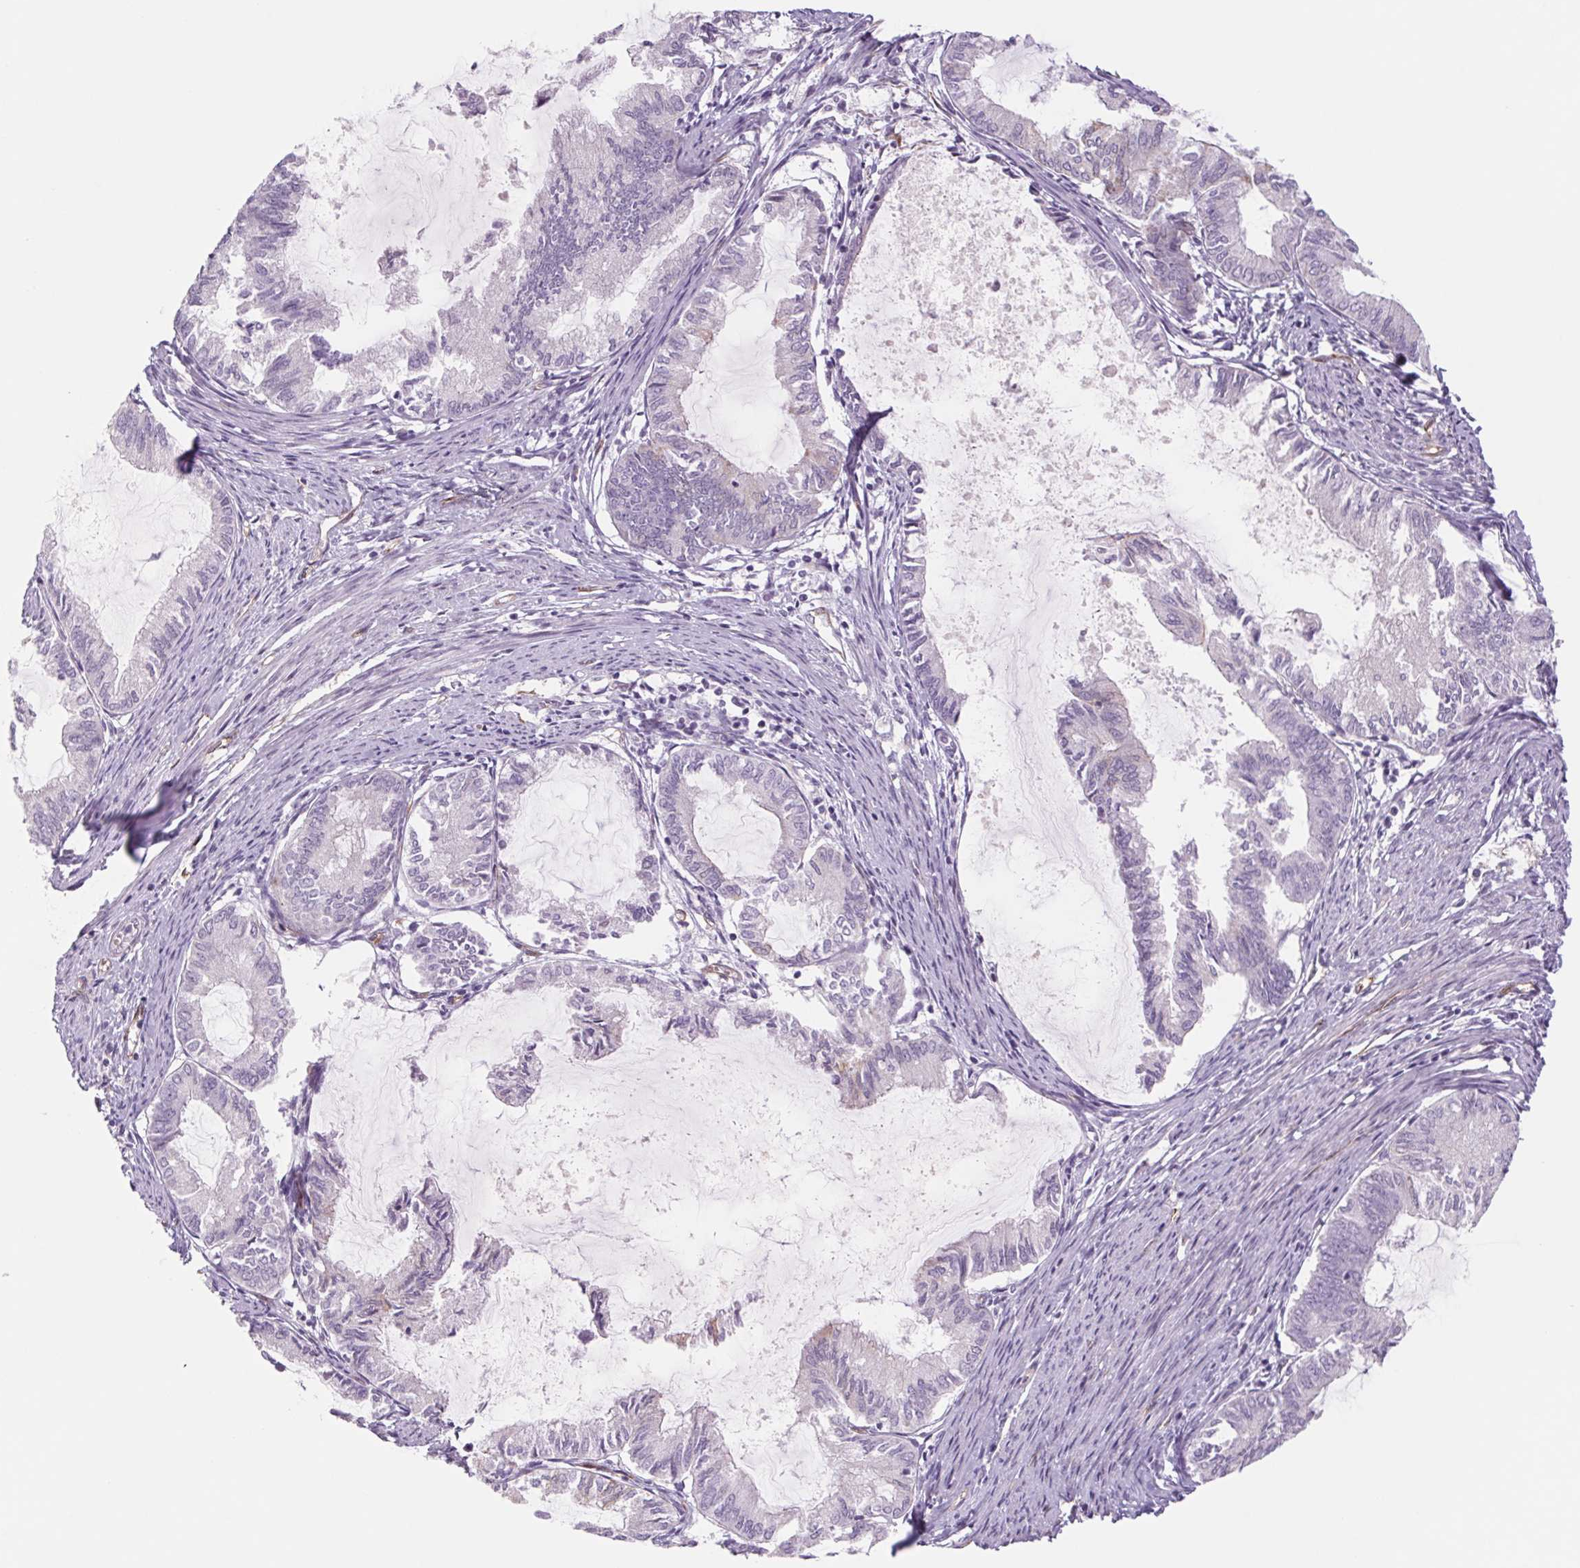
{"staining": {"intensity": "negative", "quantity": "none", "location": "none"}, "tissue": "endometrial cancer", "cell_type": "Tumor cells", "image_type": "cancer", "snomed": [{"axis": "morphology", "description": "Adenocarcinoma, NOS"}, {"axis": "topography", "description": "Endometrium"}], "caption": "Immunohistochemistry (IHC) micrograph of human endometrial cancer stained for a protein (brown), which displays no positivity in tumor cells. The staining was performed using DAB (3,3'-diaminobenzidine) to visualize the protein expression in brown, while the nuclei were stained in blue with hematoxylin (Magnification: 20x).", "gene": "MS4A13", "patient": {"sex": "female", "age": 86}}